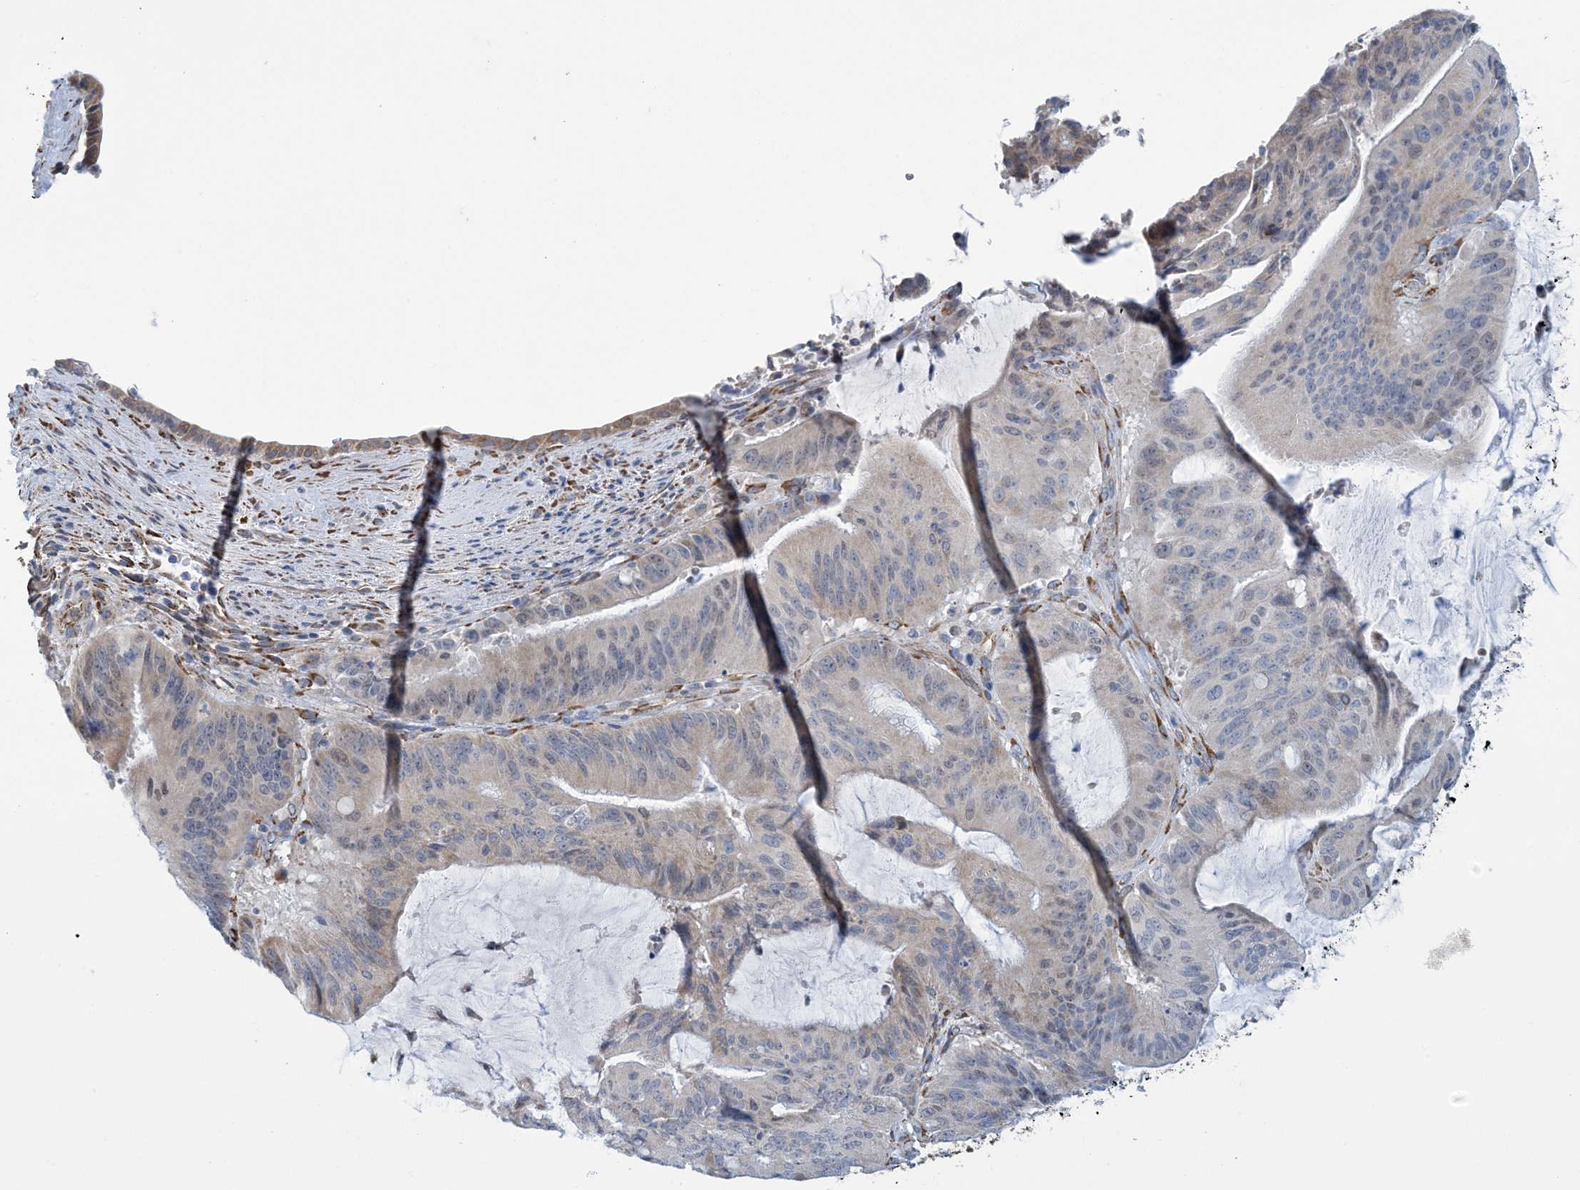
{"staining": {"intensity": "negative", "quantity": "none", "location": "none"}, "tissue": "liver cancer", "cell_type": "Tumor cells", "image_type": "cancer", "snomed": [{"axis": "morphology", "description": "Normal tissue, NOS"}, {"axis": "morphology", "description": "Cholangiocarcinoma"}, {"axis": "topography", "description": "Liver"}, {"axis": "topography", "description": "Peripheral nerve tissue"}], "caption": "DAB immunohistochemical staining of human liver cholangiocarcinoma reveals no significant expression in tumor cells.", "gene": "CCDC14", "patient": {"sex": "female", "age": 73}}